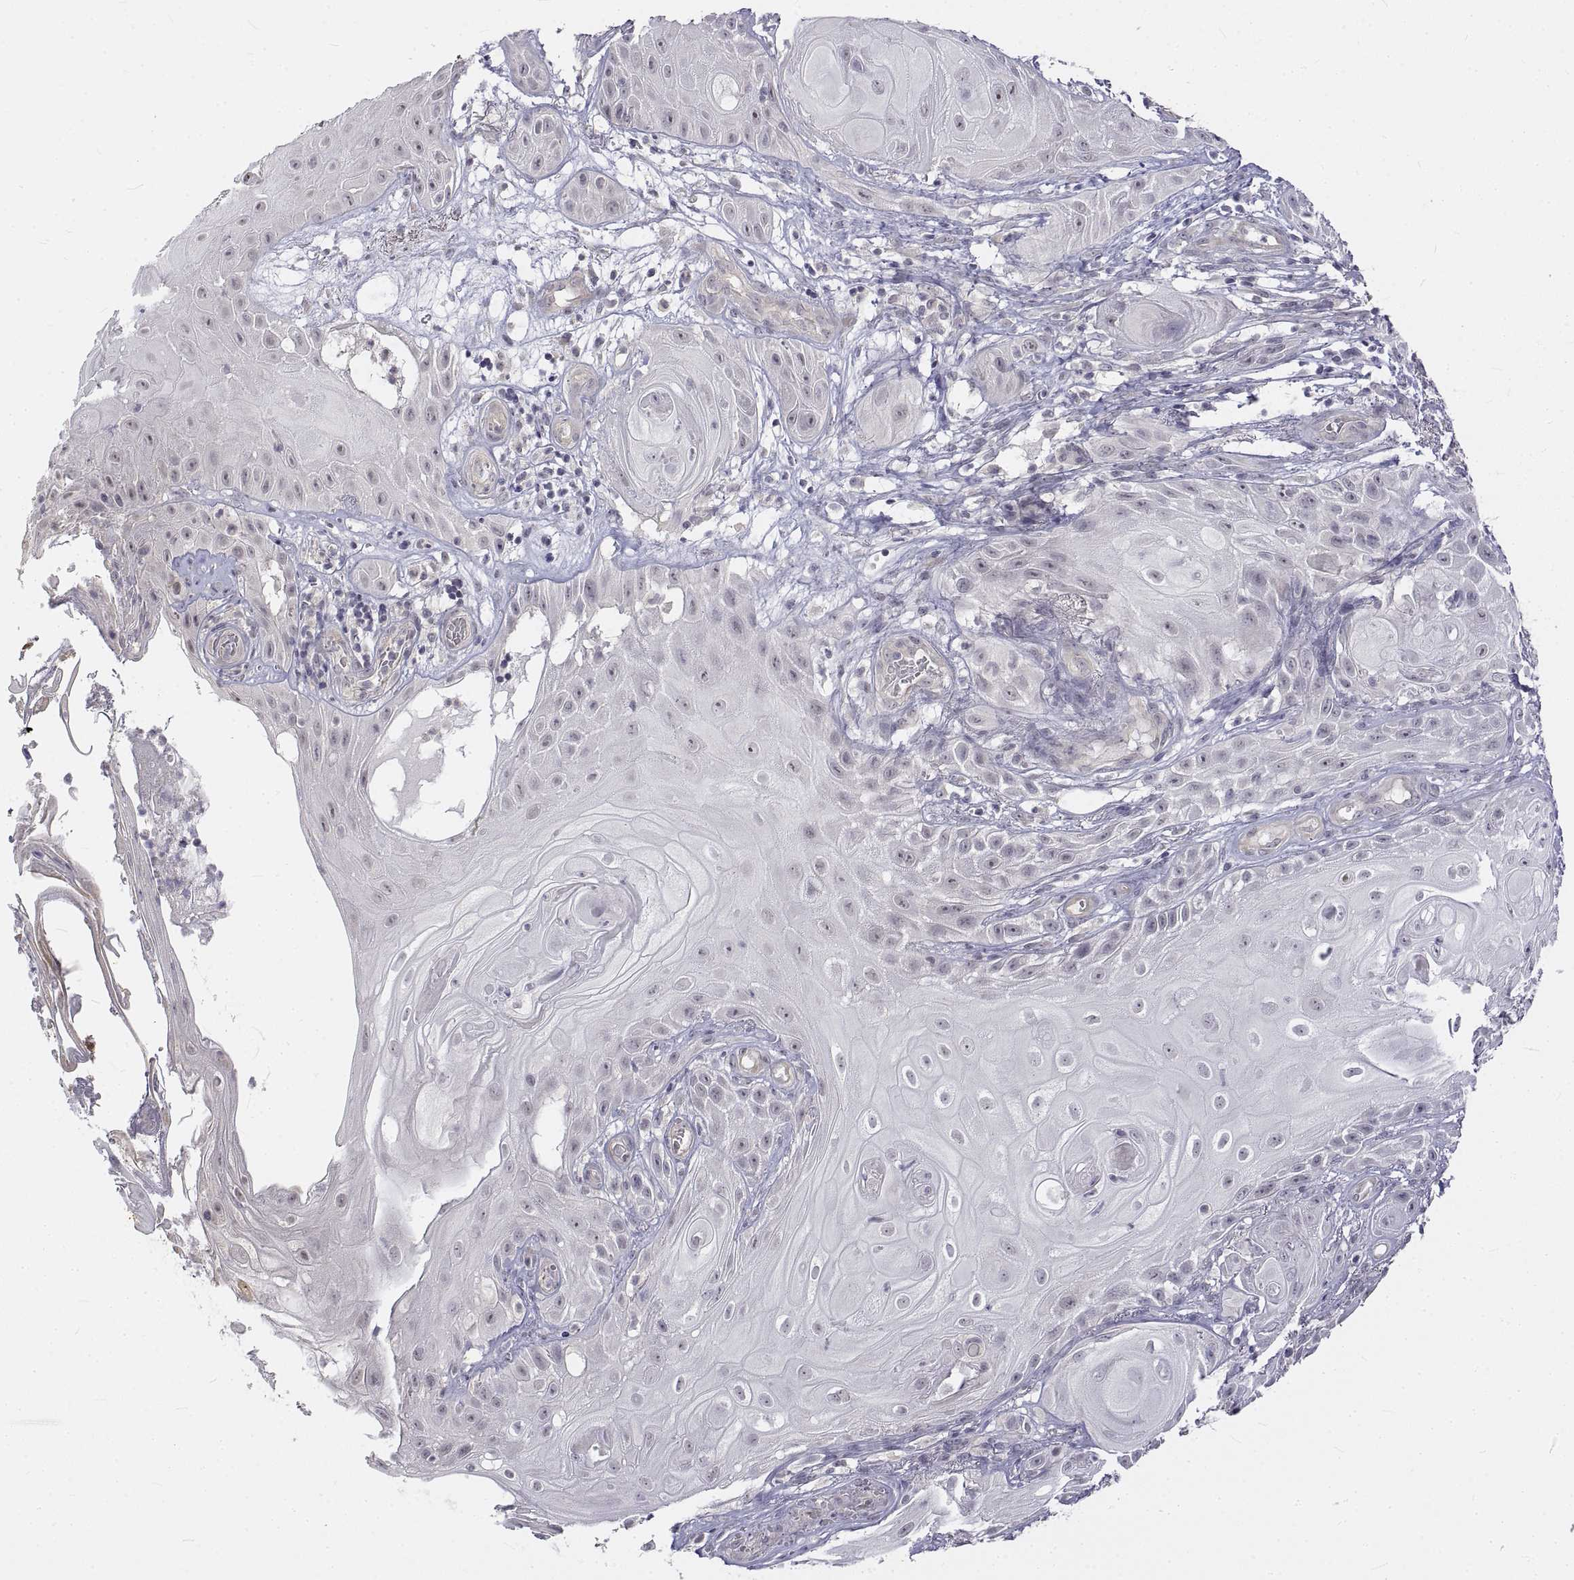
{"staining": {"intensity": "negative", "quantity": "none", "location": "none"}, "tissue": "skin cancer", "cell_type": "Tumor cells", "image_type": "cancer", "snomed": [{"axis": "morphology", "description": "Squamous cell carcinoma, NOS"}, {"axis": "topography", "description": "Skin"}], "caption": "Immunohistochemistry (IHC) of squamous cell carcinoma (skin) displays no positivity in tumor cells.", "gene": "ANO2", "patient": {"sex": "male", "age": 62}}